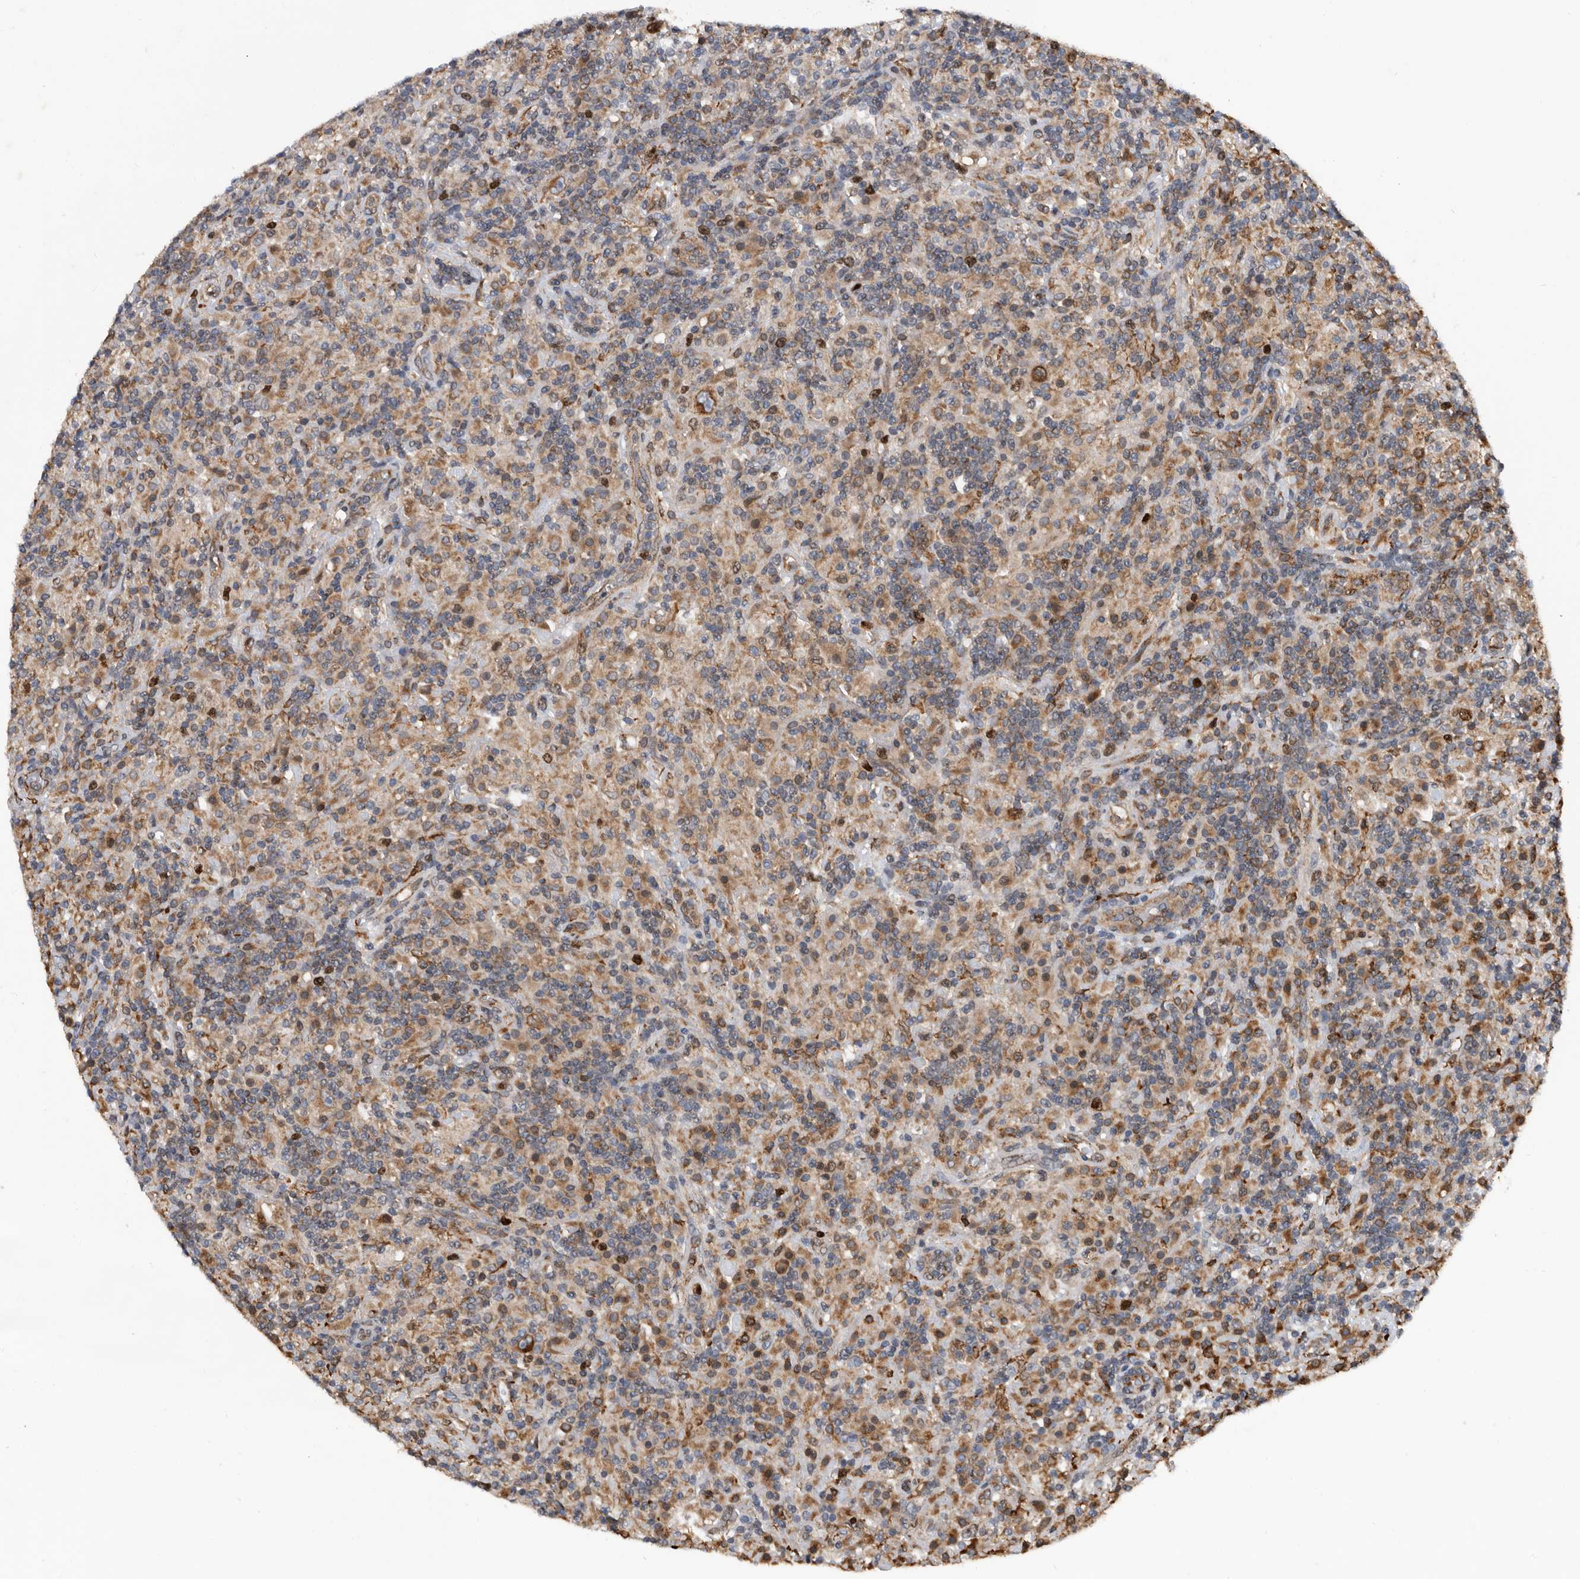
{"staining": {"intensity": "strong", "quantity": ">75%", "location": "cytoplasmic/membranous,nuclear"}, "tissue": "lymphoma", "cell_type": "Tumor cells", "image_type": "cancer", "snomed": [{"axis": "morphology", "description": "Hodgkin's disease, NOS"}, {"axis": "topography", "description": "Lymph node"}], "caption": "An IHC histopathology image of tumor tissue is shown. Protein staining in brown shows strong cytoplasmic/membranous and nuclear positivity in Hodgkin's disease within tumor cells. The protein is shown in brown color, while the nuclei are stained blue.", "gene": "ATAD2", "patient": {"sex": "male", "age": 70}}